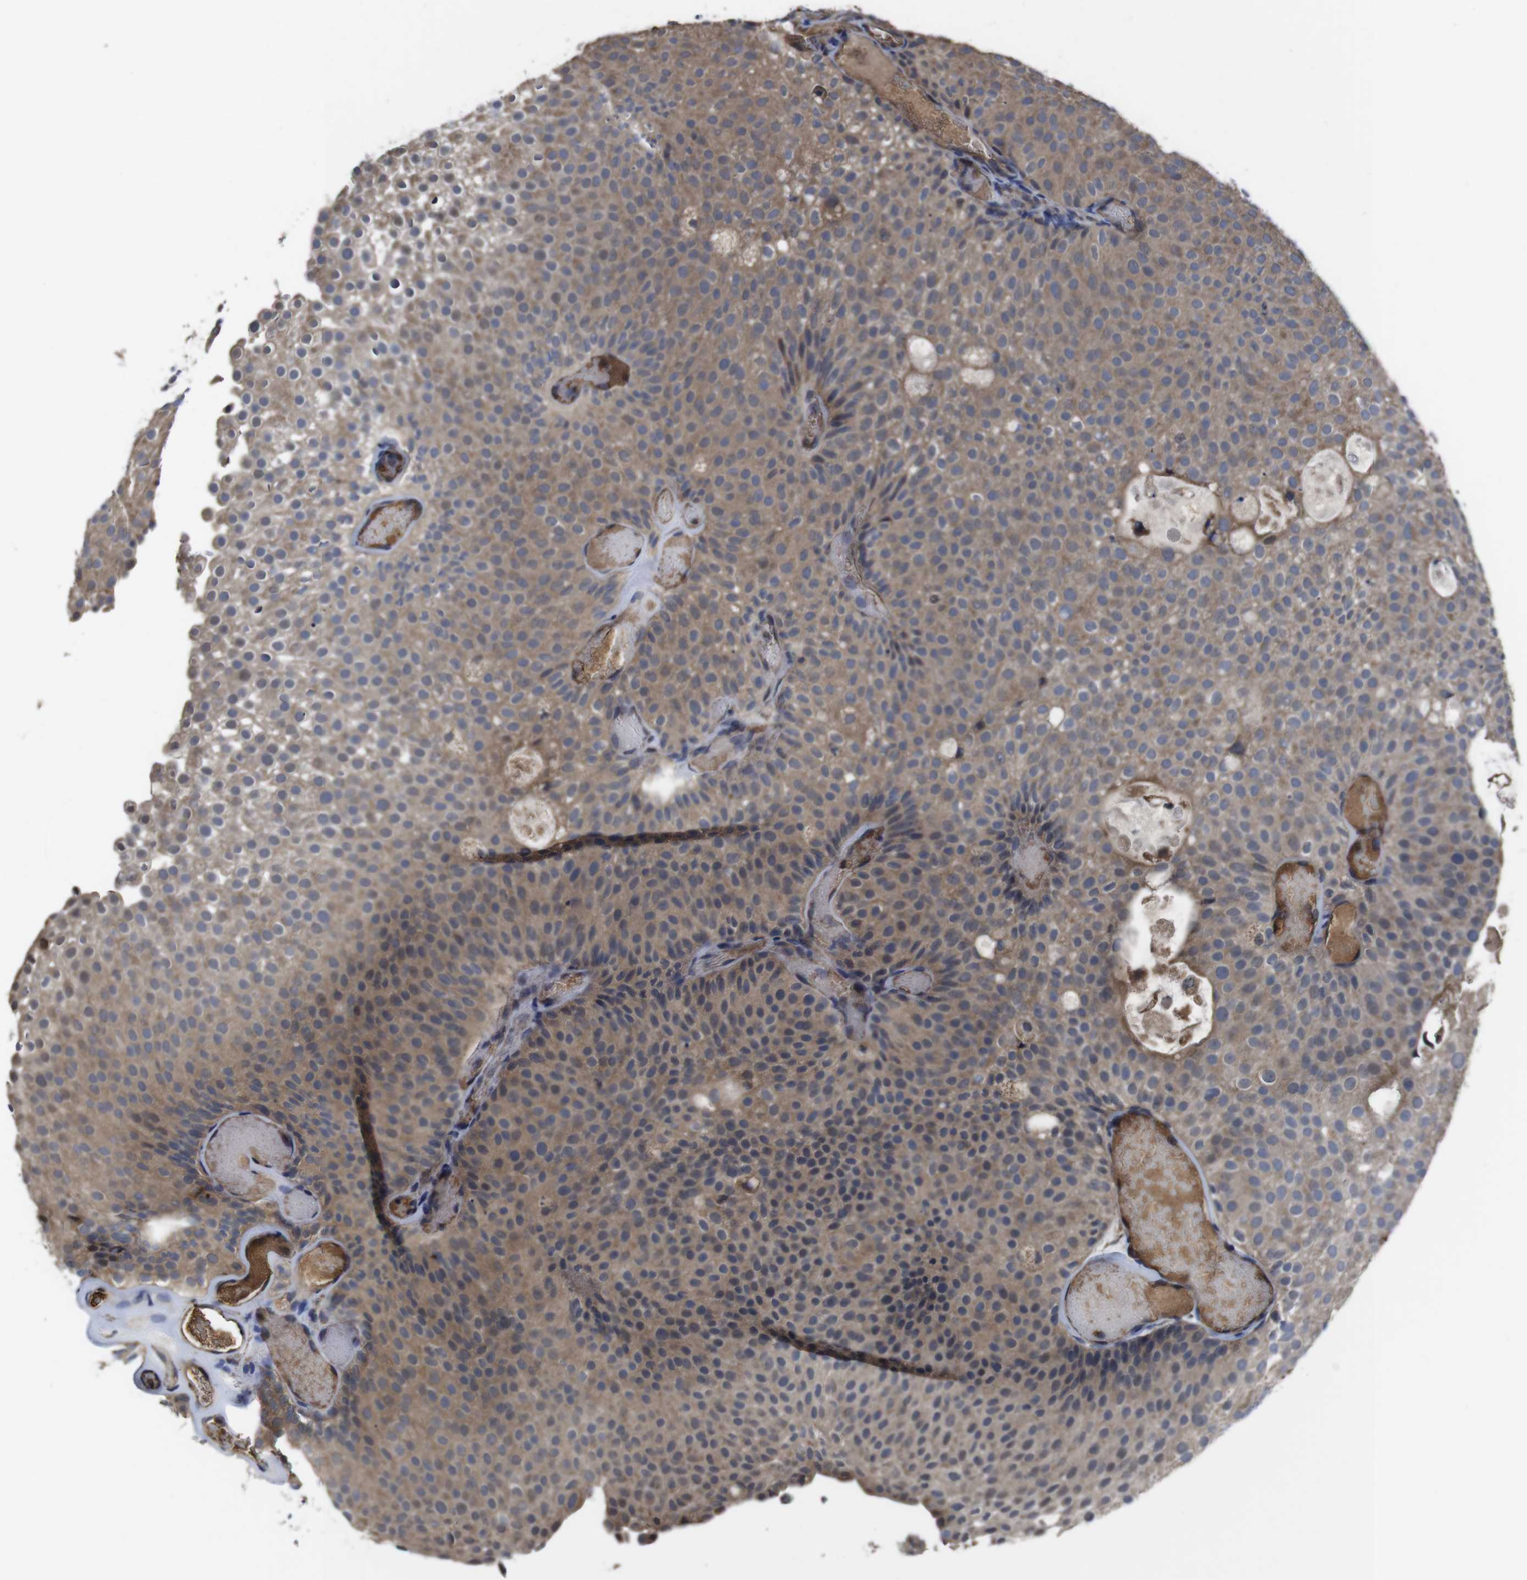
{"staining": {"intensity": "moderate", "quantity": "25%-75%", "location": "cytoplasmic/membranous"}, "tissue": "urothelial cancer", "cell_type": "Tumor cells", "image_type": "cancer", "snomed": [{"axis": "morphology", "description": "Urothelial carcinoma, Low grade"}, {"axis": "topography", "description": "Urinary bladder"}], "caption": "DAB (3,3'-diaminobenzidine) immunohistochemical staining of human urothelial carcinoma (low-grade) shows moderate cytoplasmic/membranous protein expression in approximately 25%-75% of tumor cells. (IHC, brightfield microscopy, high magnification).", "gene": "CXCL11", "patient": {"sex": "male", "age": 78}}